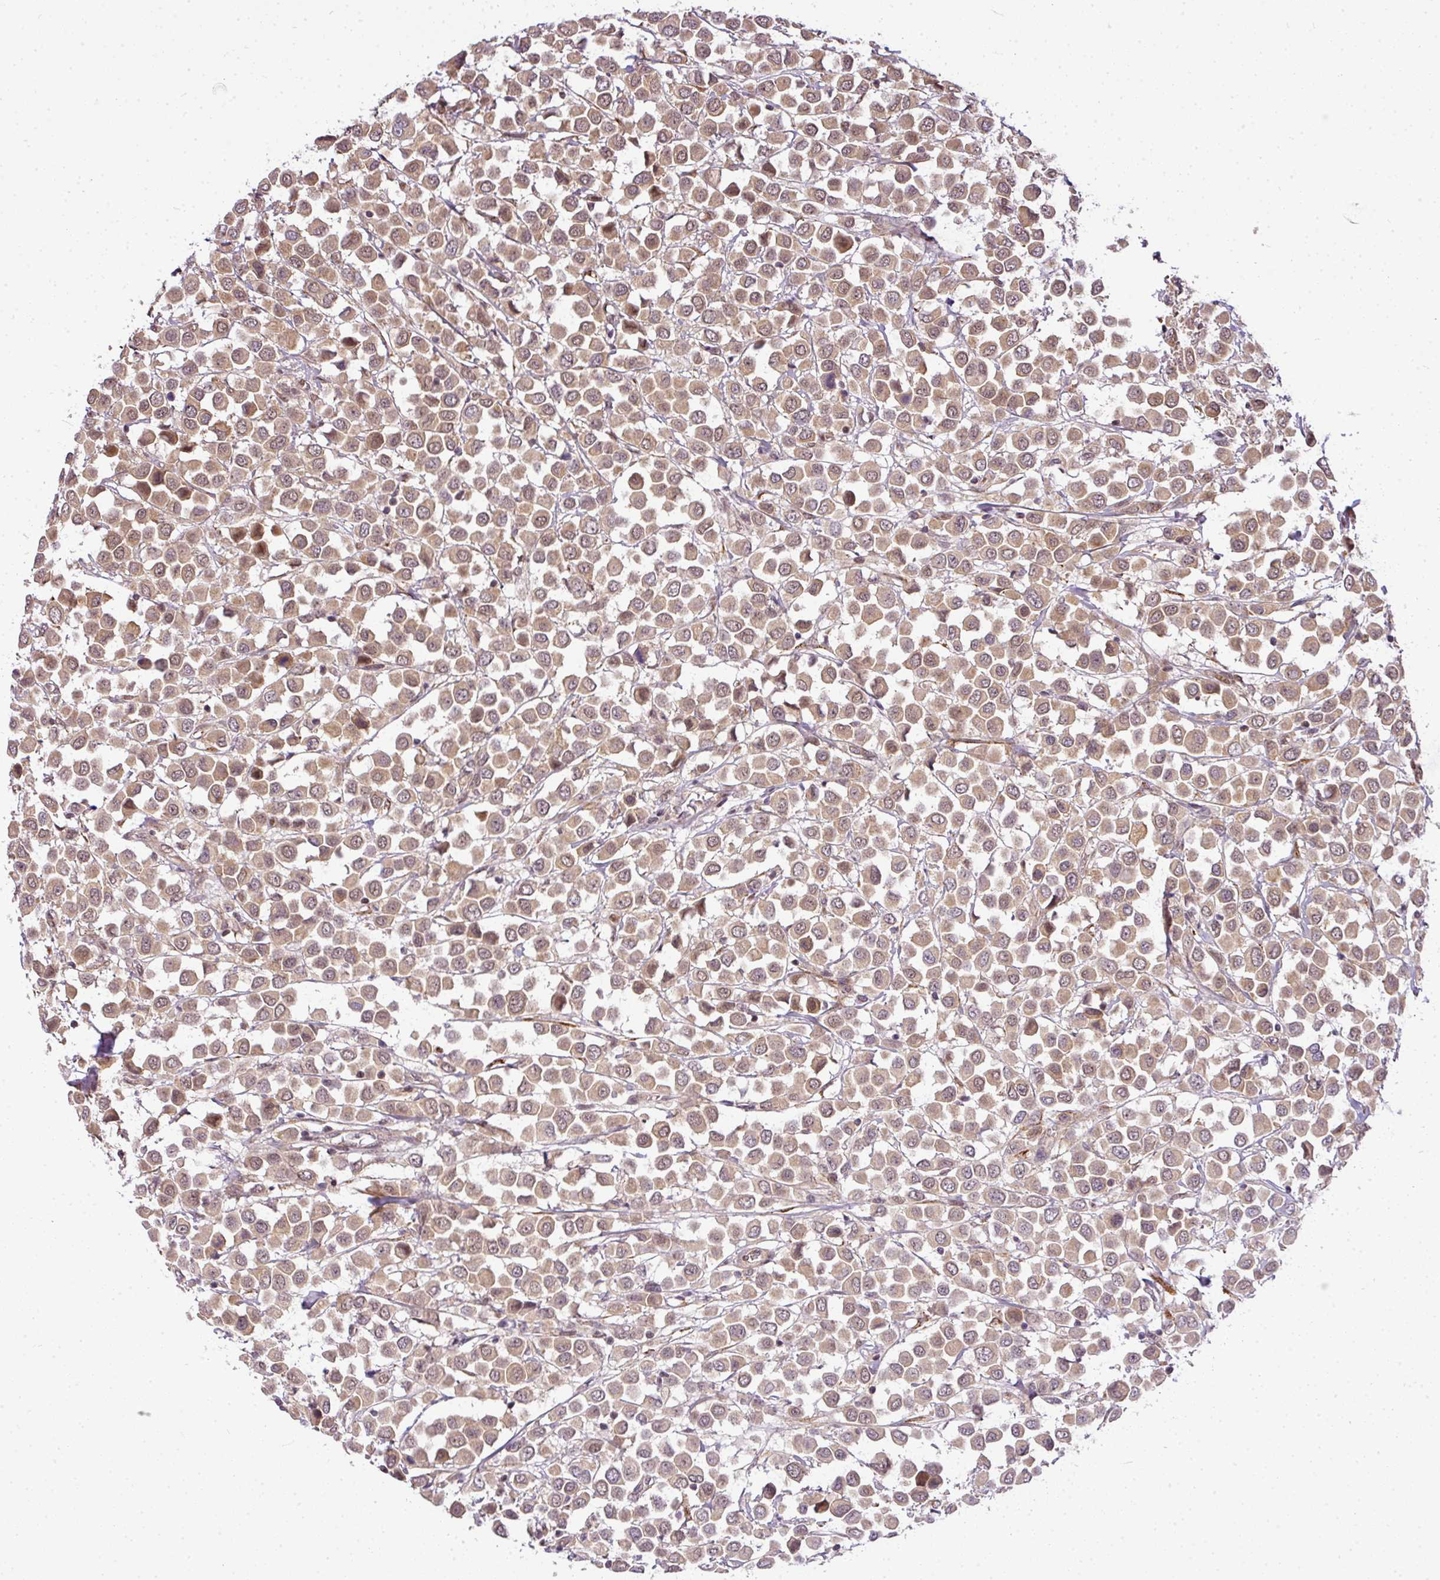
{"staining": {"intensity": "moderate", "quantity": ">75%", "location": "cytoplasmic/membranous,nuclear"}, "tissue": "breast cancer", "cell_type": "Tumor cells", "image_type": "cancer", "snomed": [{"axis": "morphology", "description": "Duct carcinoma"}, {"axis": "topography", "description": "Breast"}], "caption": "Breast intraductal carcinoma stained for a protein displays moderate cytoplasmic/membranous and nuclear positivity in tumor cells.", "gene": "C1orf226", "patient": {"sex": "female", "age": 61}}